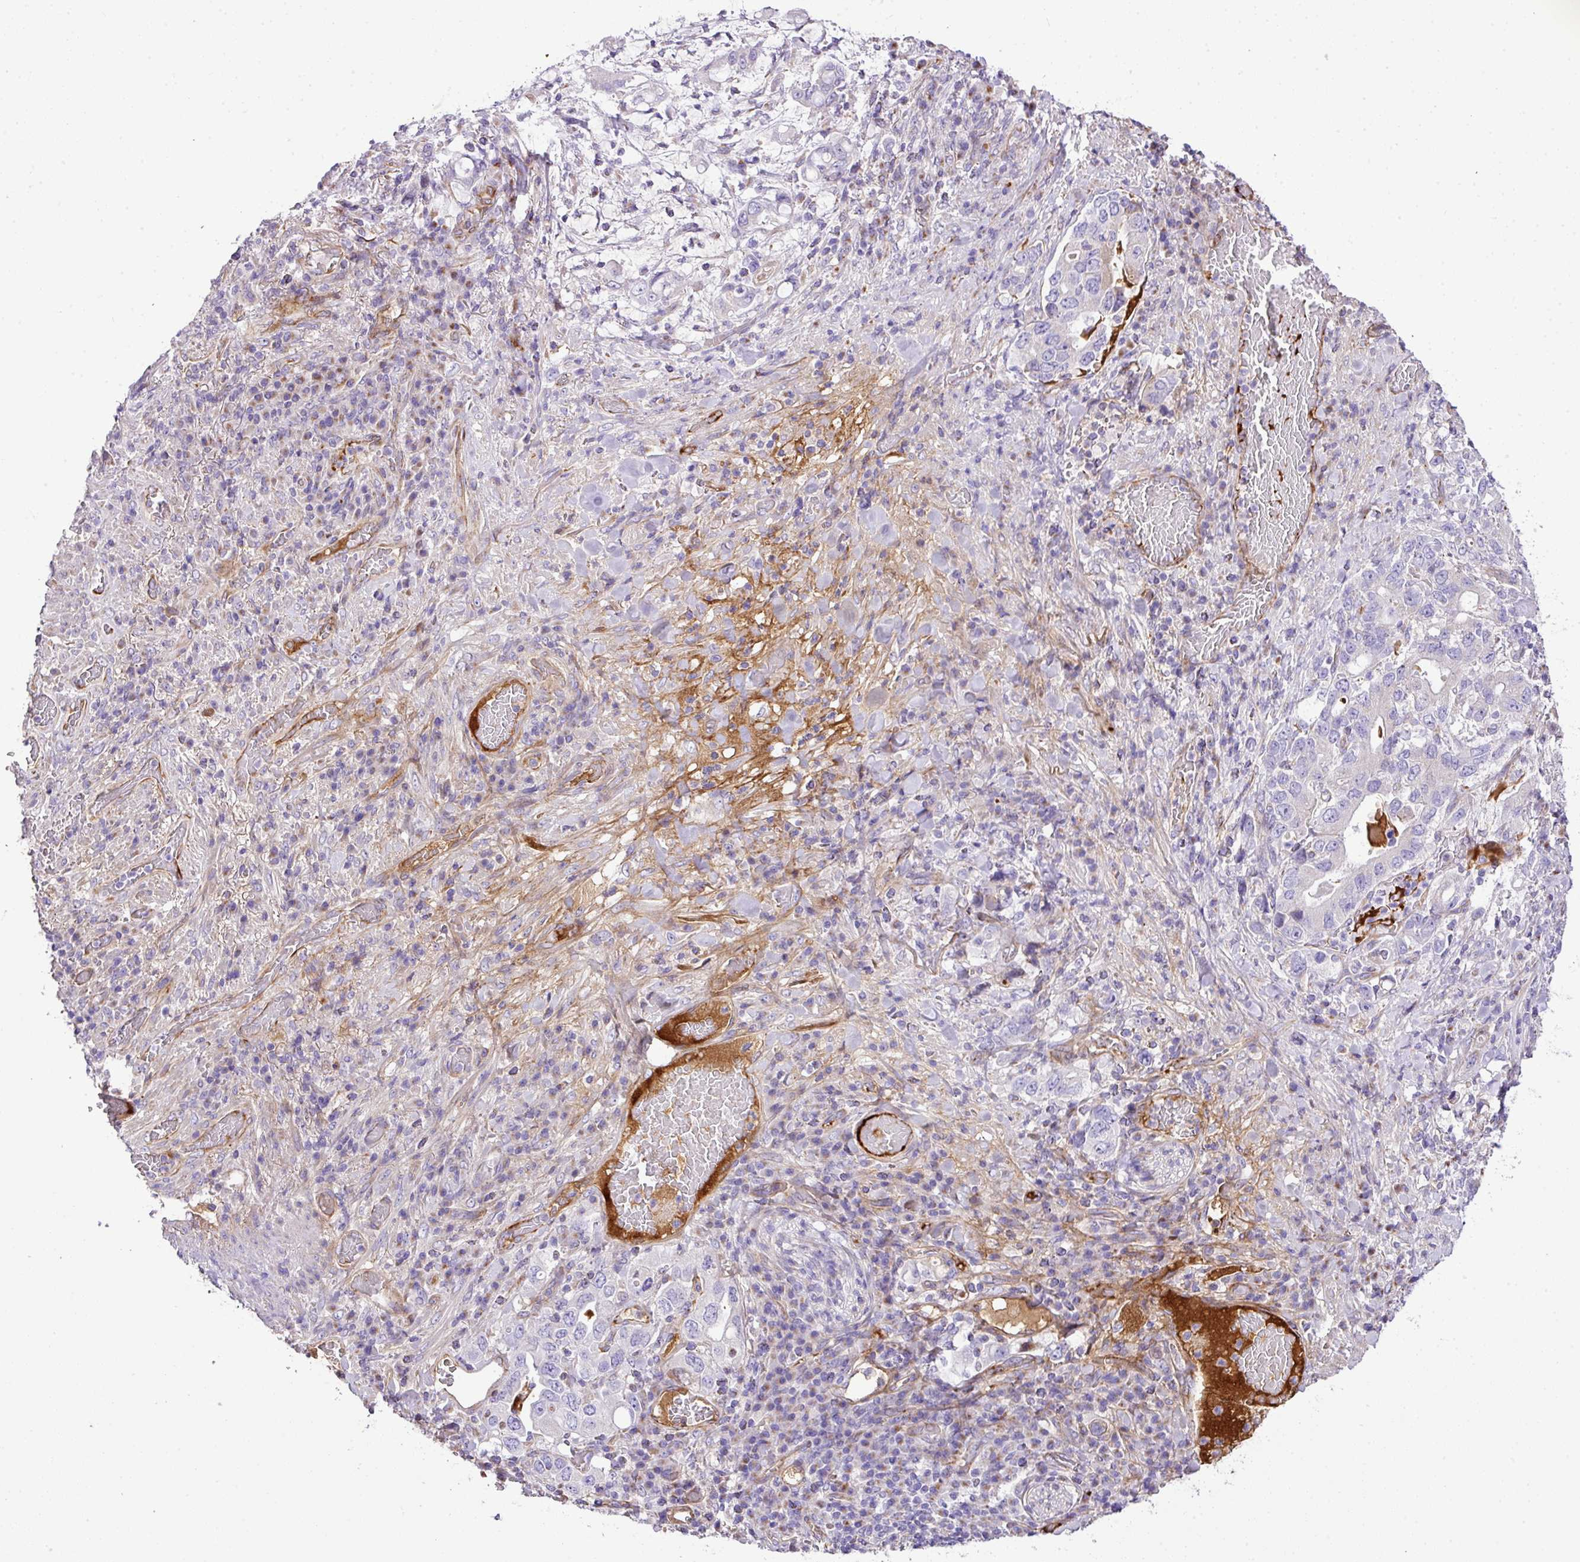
{"staining": {"intensity": "negative", "quantity": "none", "location": "none"}, "tissue": "stomach cancer", "cell_type": "Tumor cells", "image_type": "cancer", "snomed": [{"axis": "morphology", "description": "Adenocarcinoma, NOS"}, {"axis": "topography", "description": "Stomach, upper"}, {"axis": "topography", "description": "Stomach"}], "caption": "A micrograph of adenocarcinoma (stomach) stained for a protein displays no brown staining in tumor cells.", "gene": "CTXN2", "patient": {"sex": "male", "age": 62}}